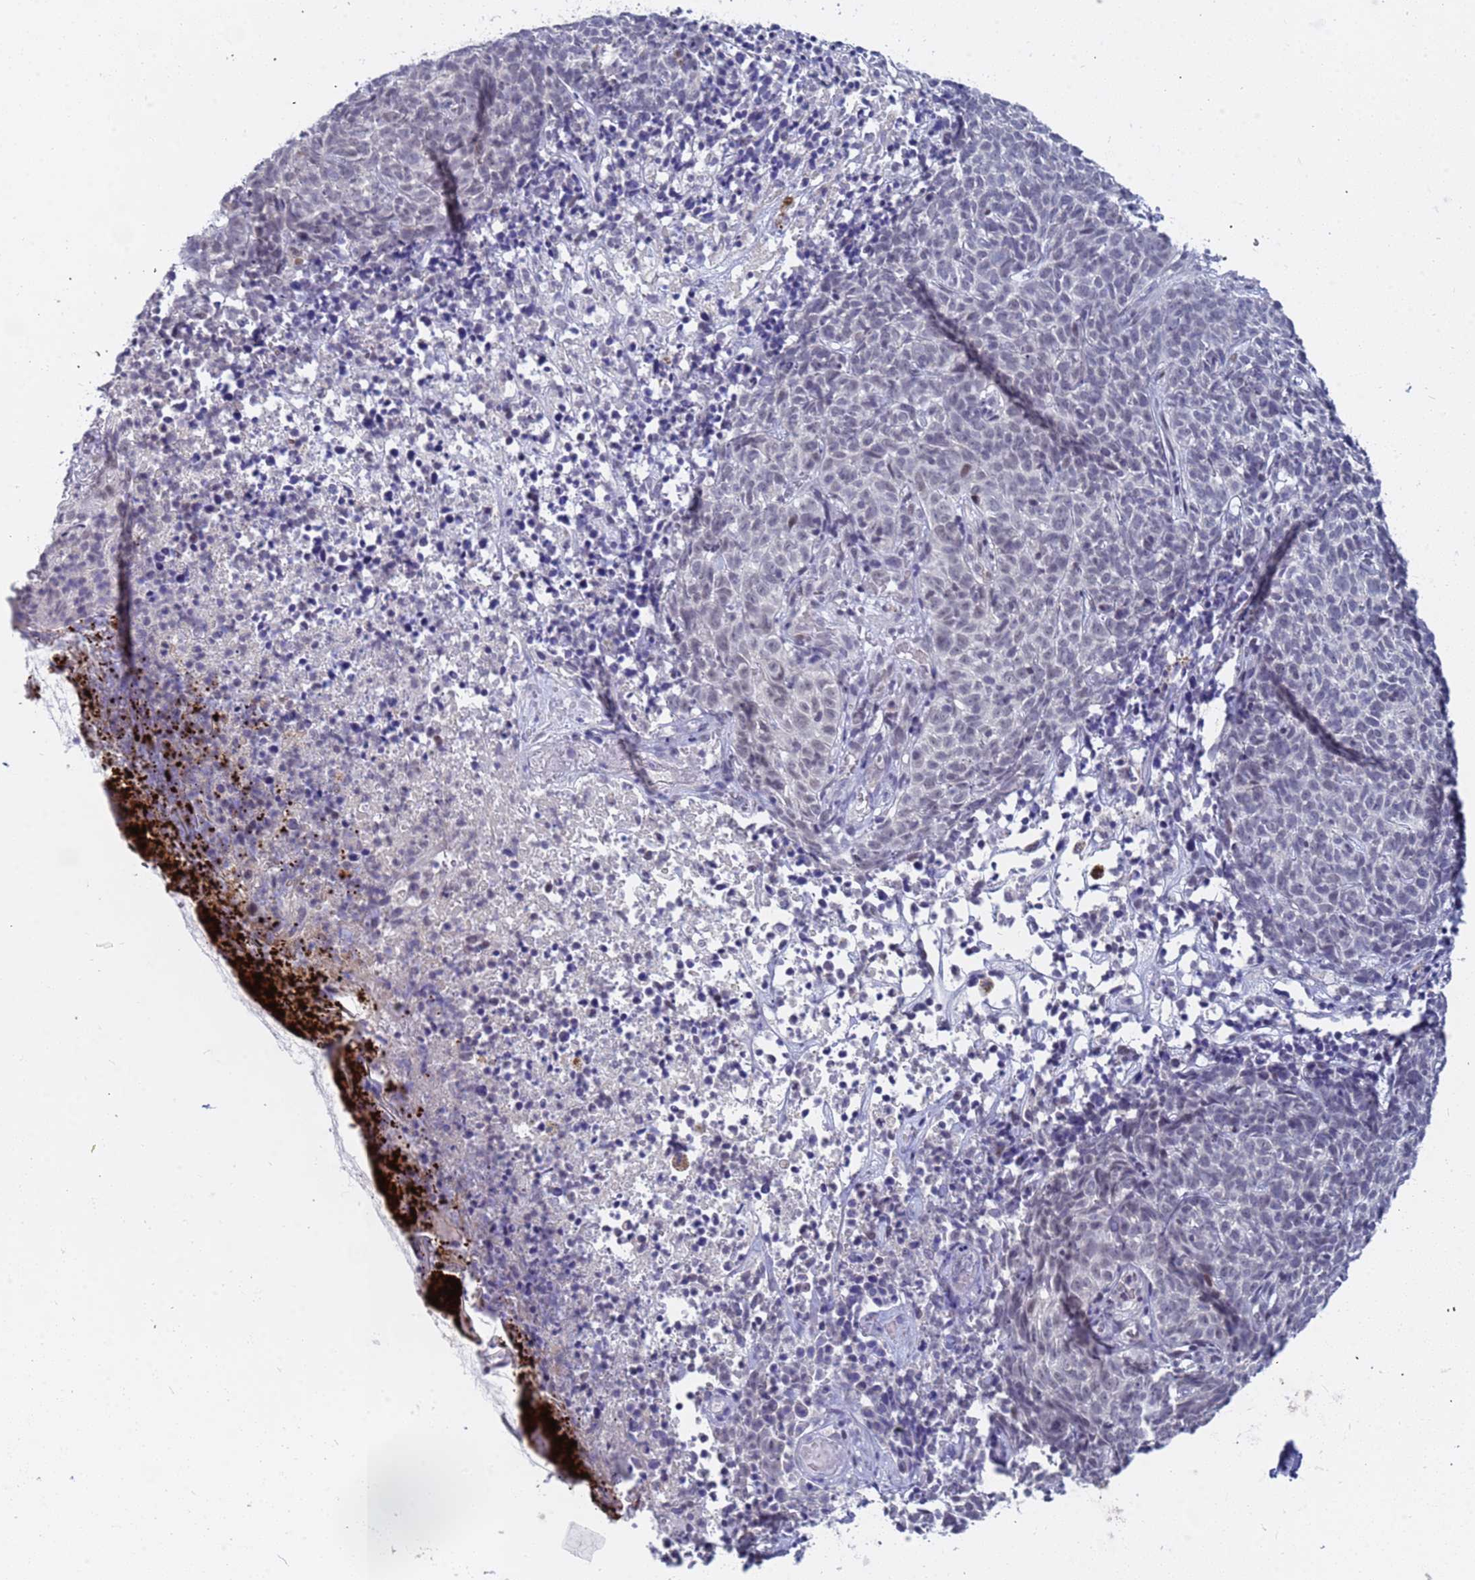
{"staining": {"intensity": "negative", "quantity": "none", "location": "none"}, "tissue": "skin cancer", "cell_type": "Tumor cells", "image_type": "cancer", "snomed": [{"axis": "morphology", "description": "Basal cell carcinoma"}, {"axis": "topography", "description": "Skin"}], "caption": "High magnification brightfield microscopy of skin cancer (basal cell carcinoma) stained with DAB (brown) and counterstained with hematoxylin (blue): tumor cells show no significant staining.", "gene": "CXorf65", "patient": {"sex": "female", "age": 84}}